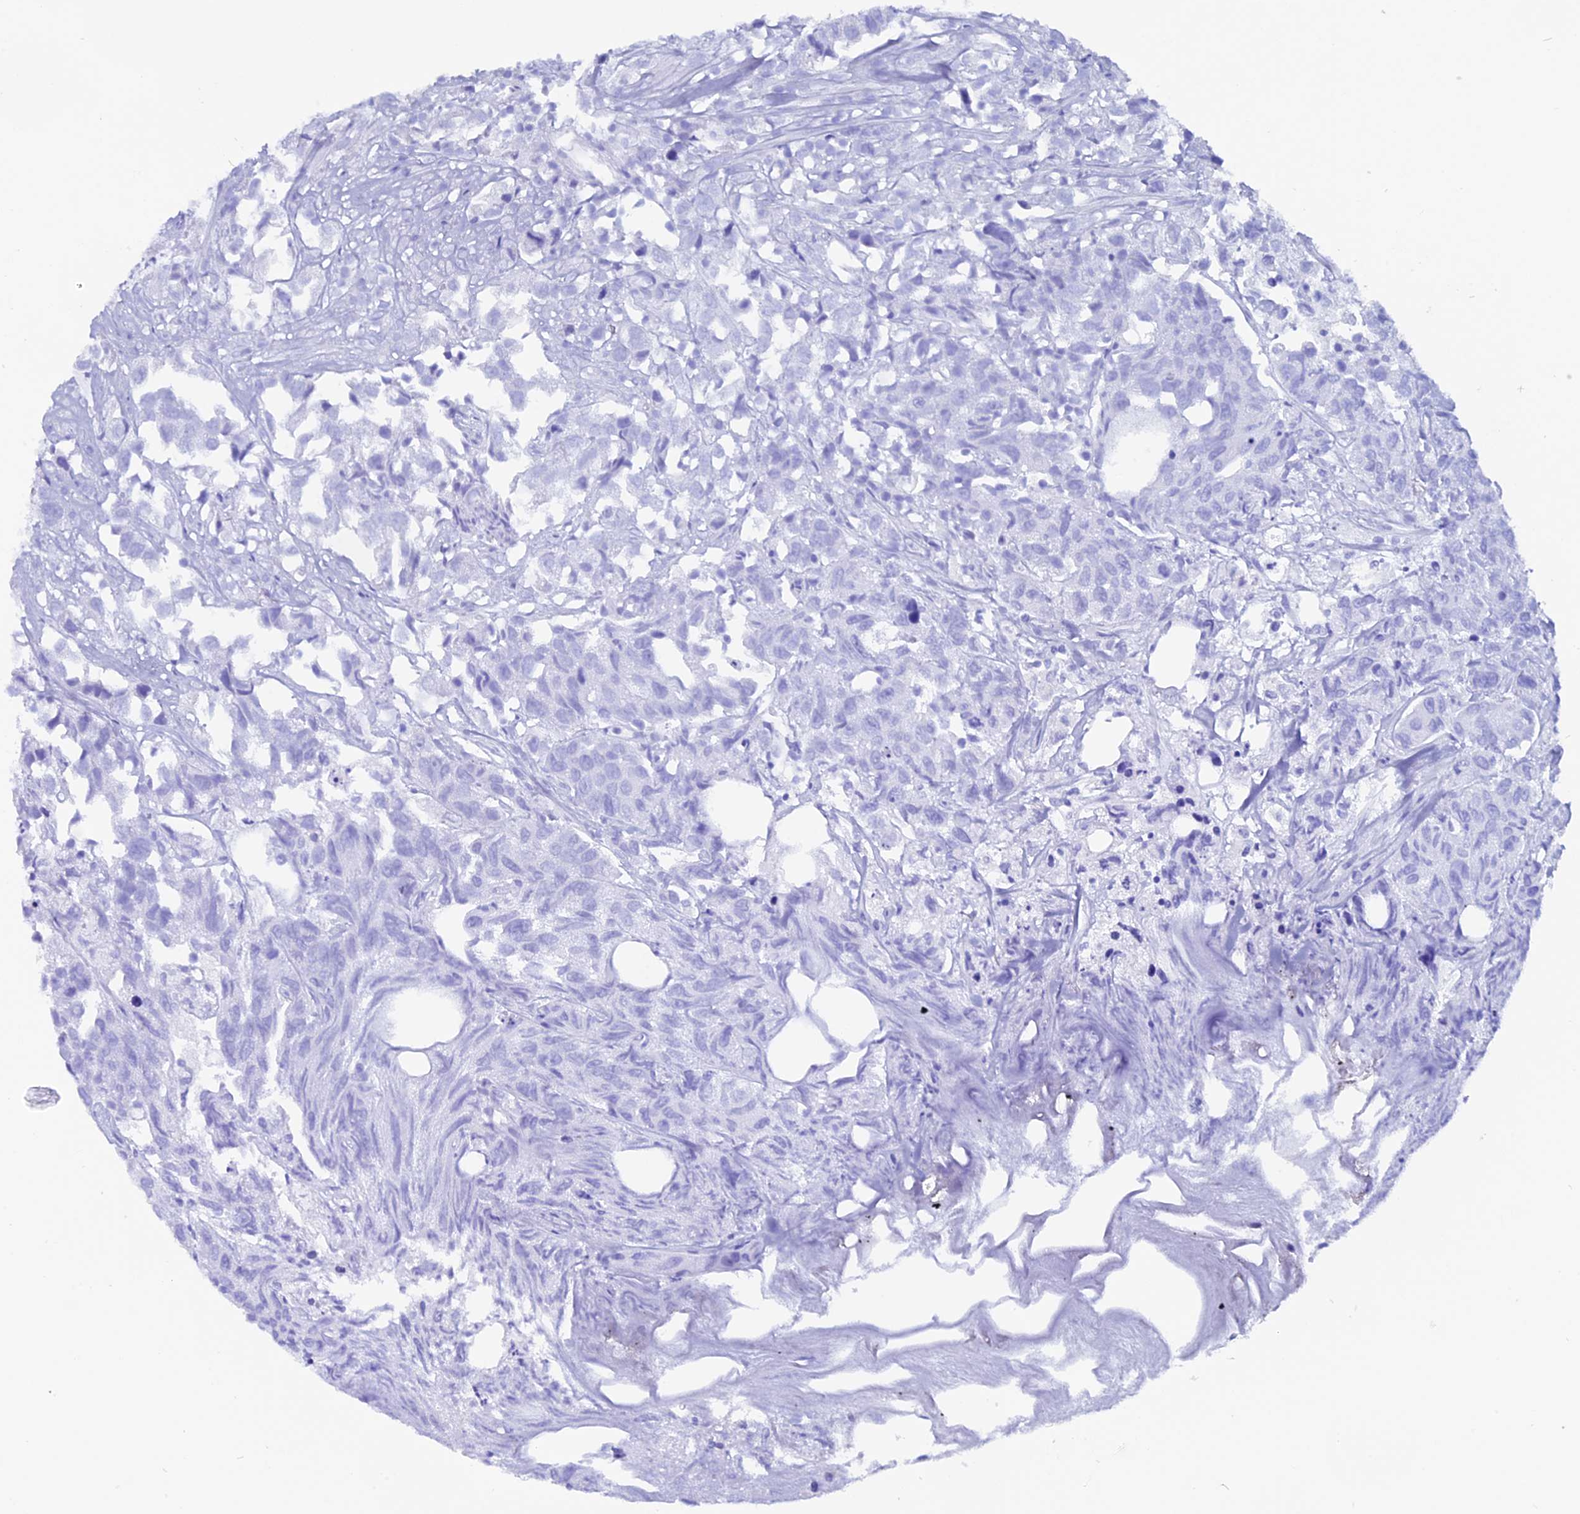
{"staining": {"intensity": "negative", "quantity": "none", "location": "none"}, "tissue": "urothelial cancer", "cell_type": "Tumor cells", "image_type": "cancer", "snomed": [{"axis": "morphology", "description": "Urothelial carcinoma, High grade"}, {"axis": "topography", "description": "Urinary bladder"}], "caption": "Tumor cells show no significant protein expression in high-grade urothelial carcinoma.", "gene": "ANKRD29", "patient": {"sex": "female", "age": 75}}